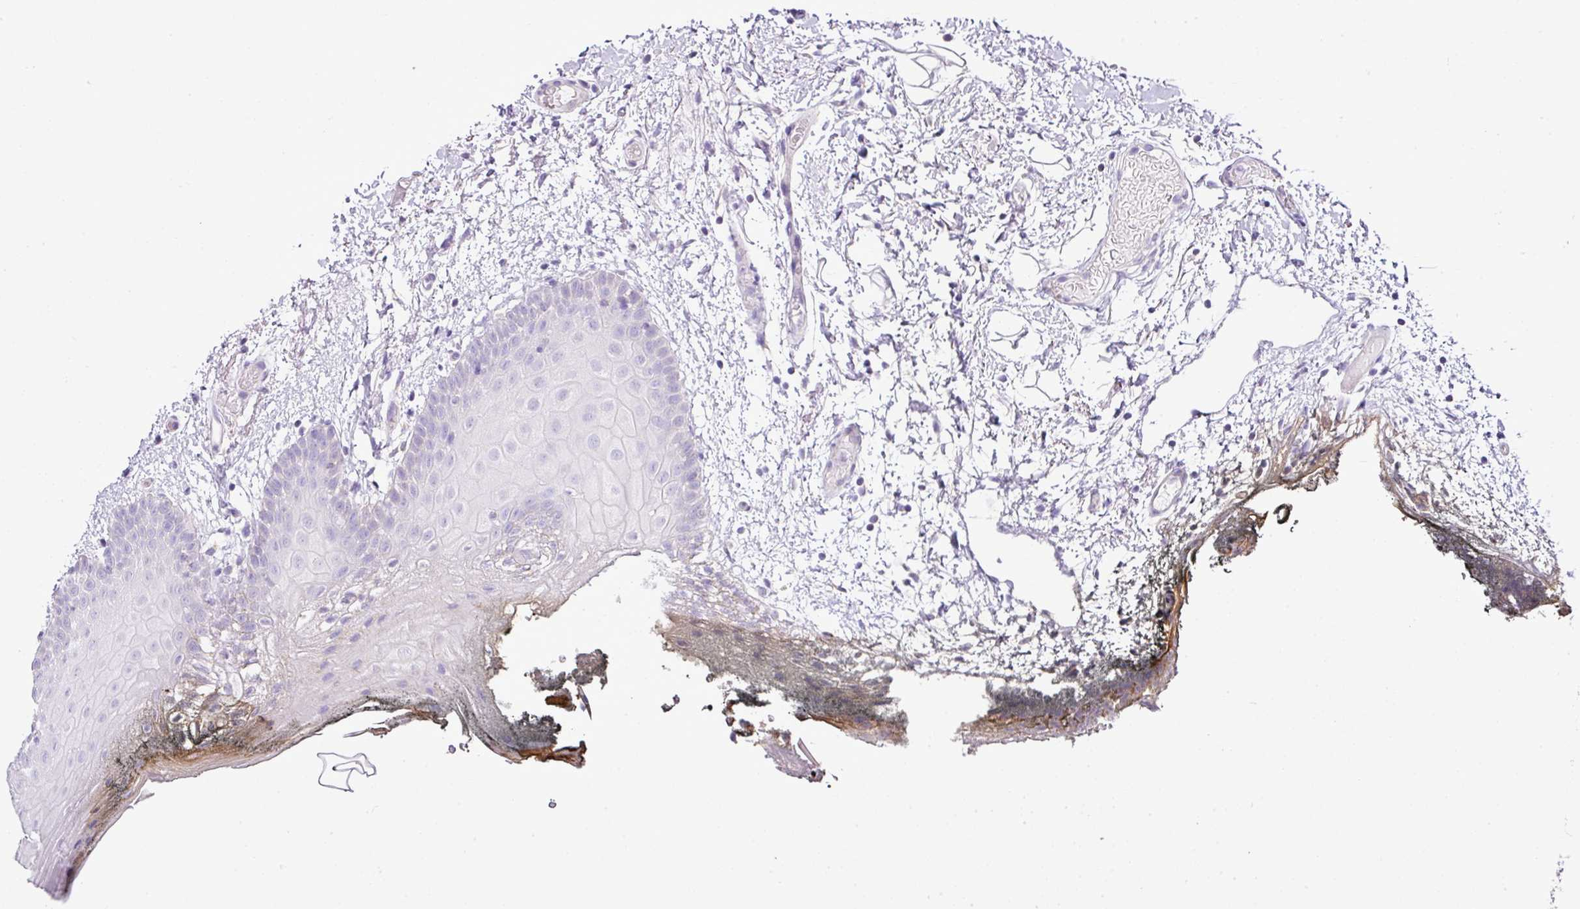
{"staining": {"intensity": "negative", "quantity": "none", "location": "none"}, "tissue": "oral mucosa", "cell_type": "Squamous epithelial cells", "image_type": "normal", "snomed": [{"axis": "morphology", "description": "Normal tissue, NOS"}, {"axis": "morphology", "description": "Squamous cell carcinoma, NOS"}, {"axis": "topography", "description": "Oral tissue"}, {"axis": "topography", "description": "Head-Neck"}], "caption": "This is an immunohistochemistry (IHC) photomicrograph of normal human oral mucosa. There is no positivity in squamous epithelial cells.", "gene": "PGAP4", "patient": {"sex": "female", "age": 81}}